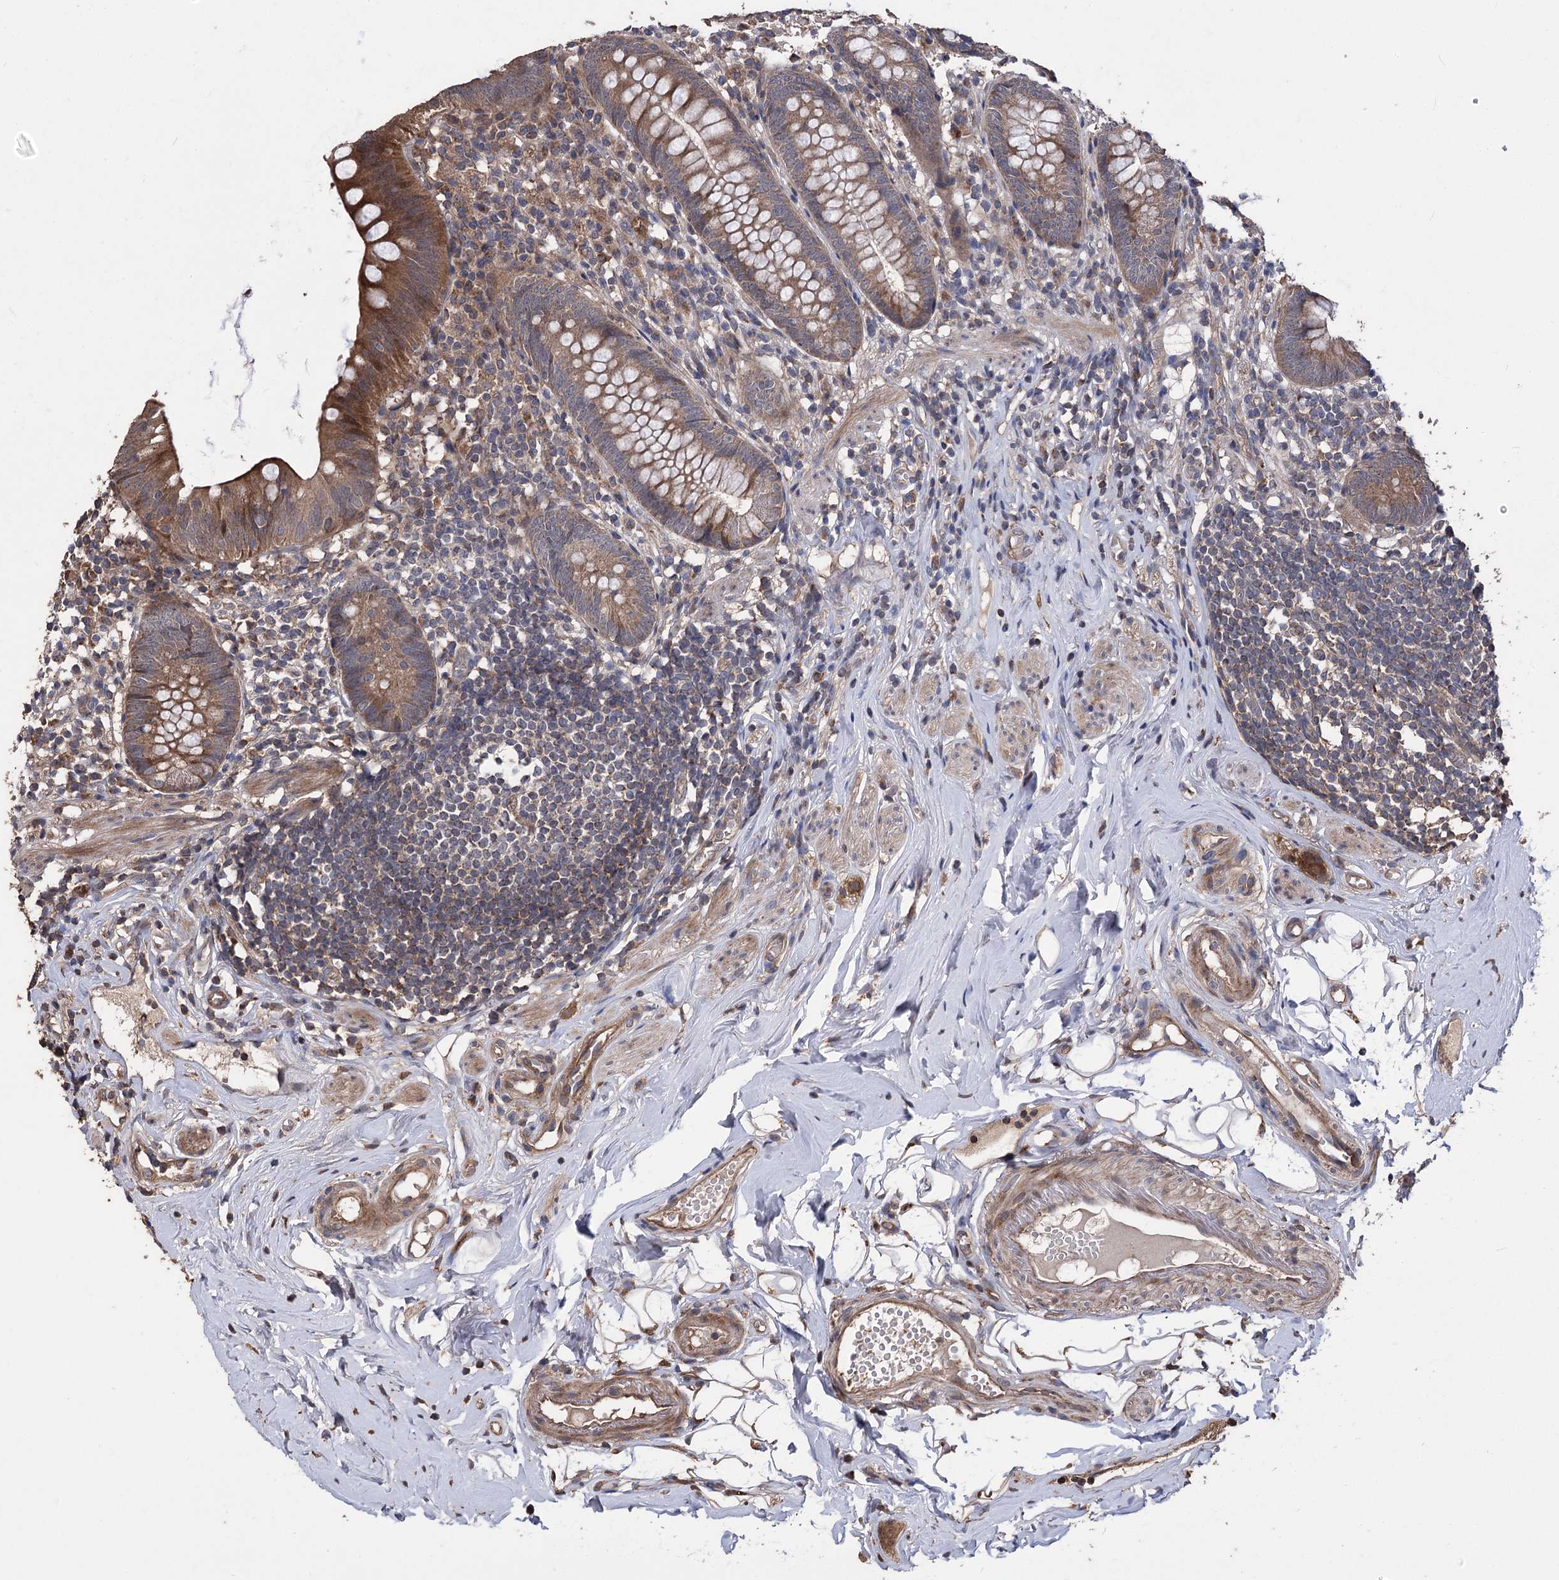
{"staining": {"intensity": "moderate", "quantity": ">75%", "location": "cytoplasmic/membranous"}, "tissue": "appendix", "cell_type": "Glandular cells", "image_type": "normal", "snomed": [{"axis": "morphology", "description": "Normal tissue, NOS"}, {"axis": "topography", "description": "Appendix"}], "caption": "A micrograph of appendix stained for a protein shows moderate cytoplasmic/membranous brown staining in glandular cells. The protein is shown in brown color, while the nuclei are stained blue.", "gene": "RASSF3", "patient": {"sex": "female", "age": 62}}